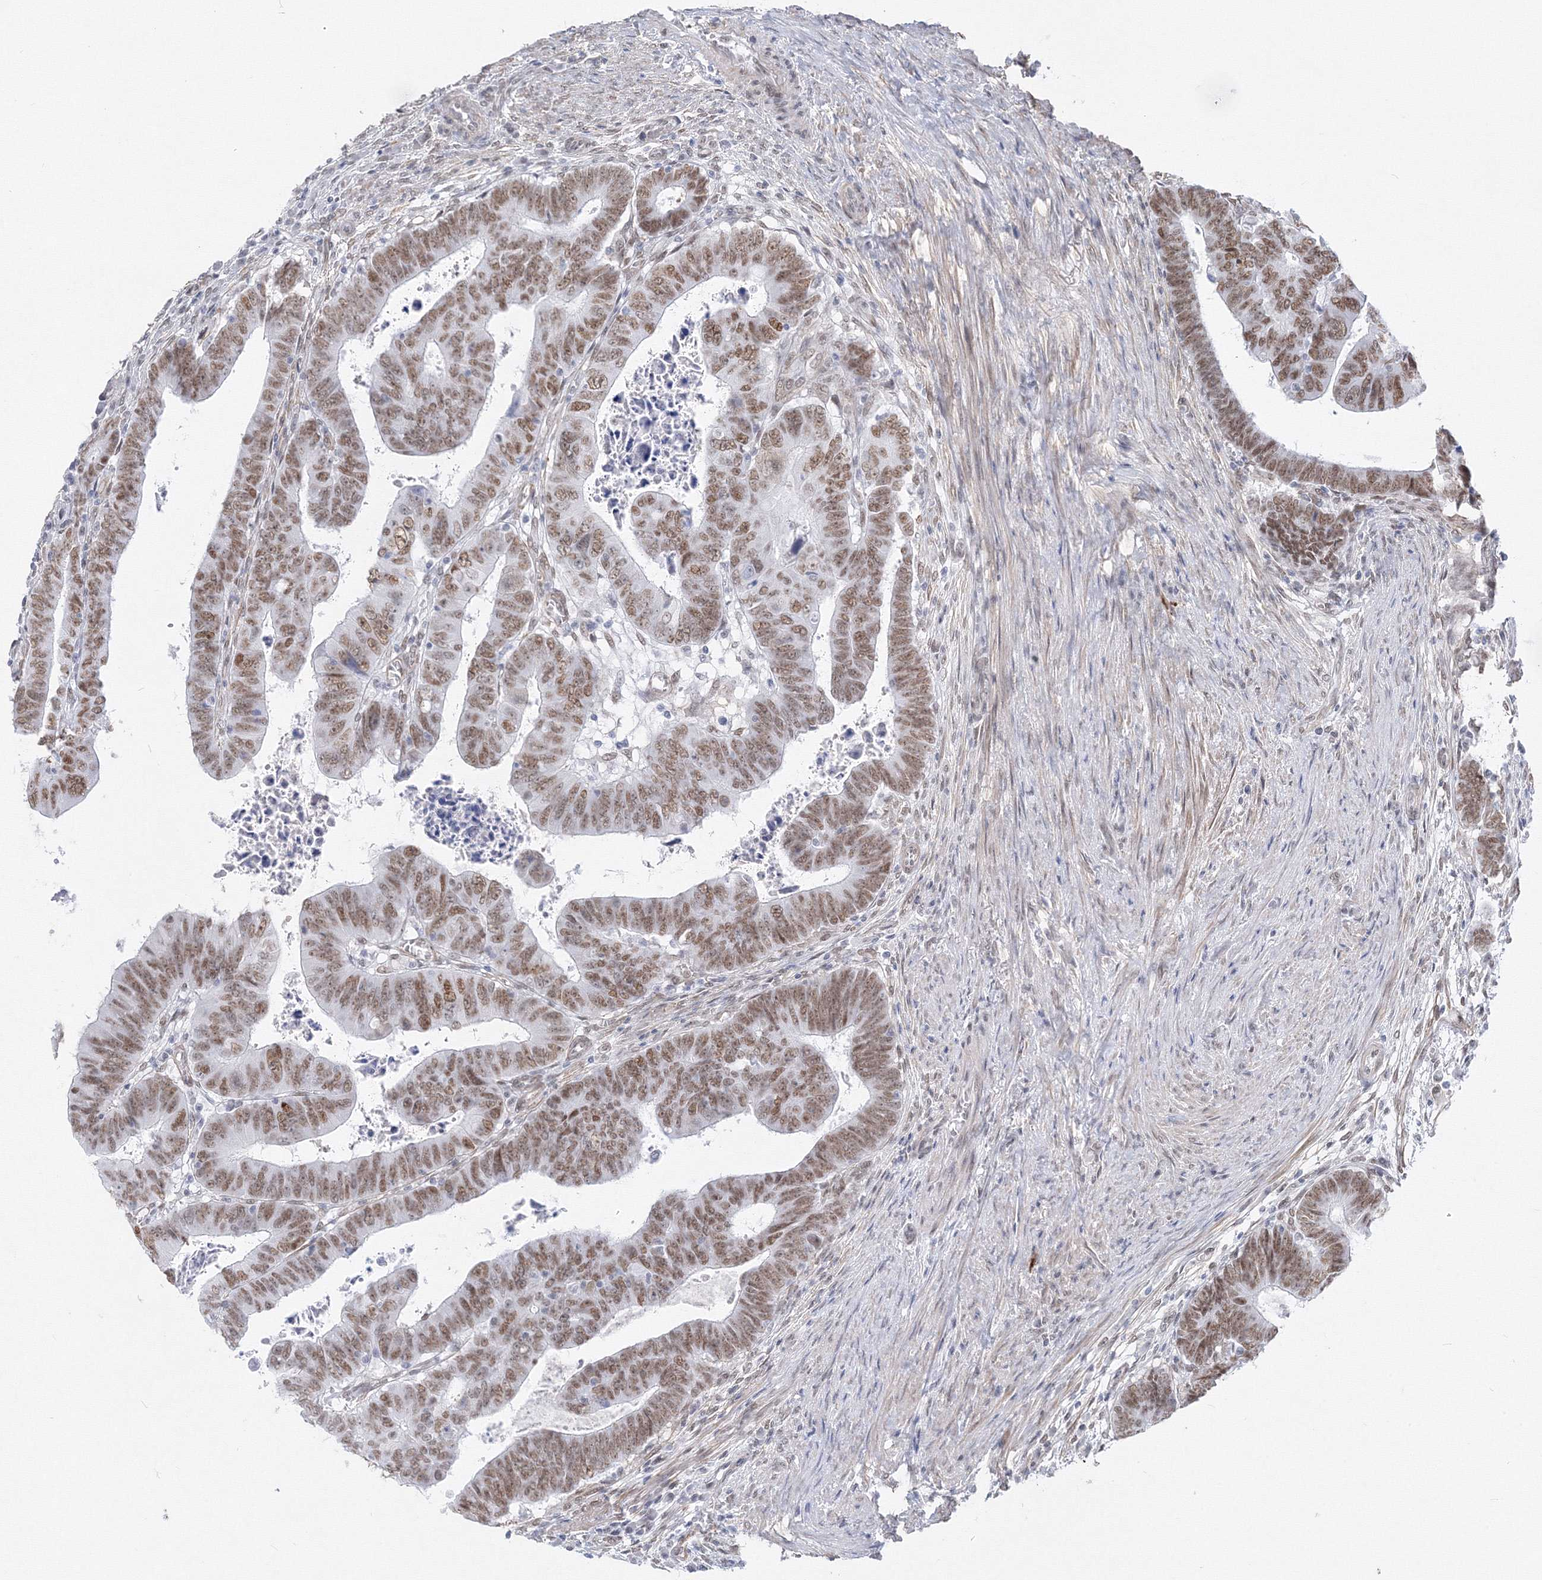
{"staining": {"intensity": "moderate", "quantity": ">75%", "location": "nuclear"}, "tissue": "colorectal cancer", "cell_type": "Tumor cells", "image_type": "cancer", "snomed": [{"axis": "morphology", "description": "Normal tissue, NOS"}, {"axis": "morphology", "description": "Adenocarcinoma, NOS"}, {"axis": "topography", "description": "Rectum"}], "caption": "Moderate nuclear protein expression is seen in about >75% of tumor cells in adenocarcinoma (colorectal).", "gene": "ZNF638", "patient": {"sex": "female", "age": 65}}